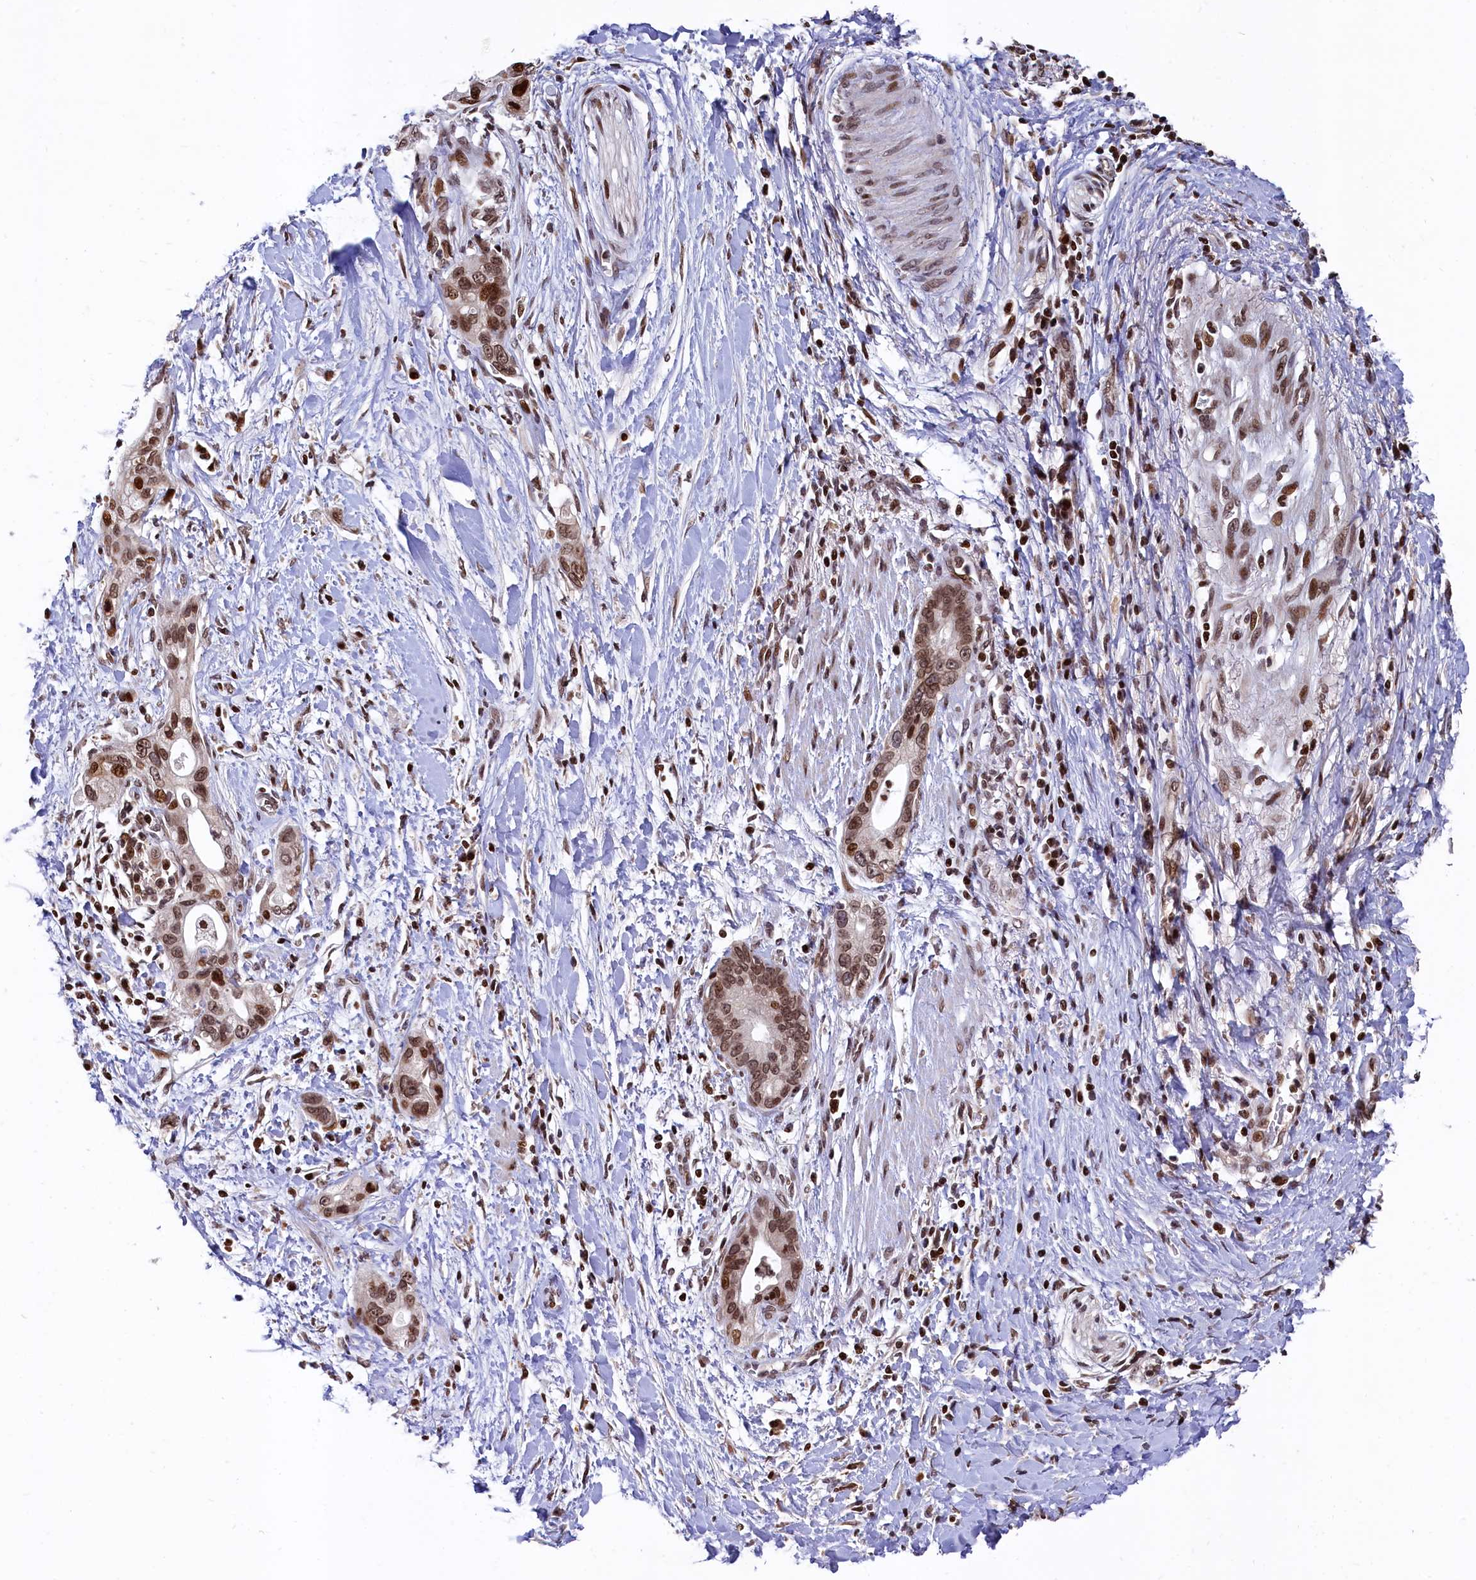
{"staining": {"intensity": "moderate", "quantity": ">75%", "location": "nuclear"}, "tissue": "pancreatic cancer", "cell_type": "Tumor cells", "image_type": "cancer", "snomed": [{"axis": "morphology", "description": "Normal tissue, NOS"}, {"axis": "morphology", "description": "Adenocarcinoma, NOS"}, {"axis": "topography", "description": "Pancreas"}, {"axis": "topography", "description": "Peripheral nerve tissue"}], "caption": "Human adenocarcinoma (pancreatic) stained with a protein marker exhibits moderate staining in tumor cells.", "gene": "FAM217B", "patient": {"sex": "male", "age": 59}}